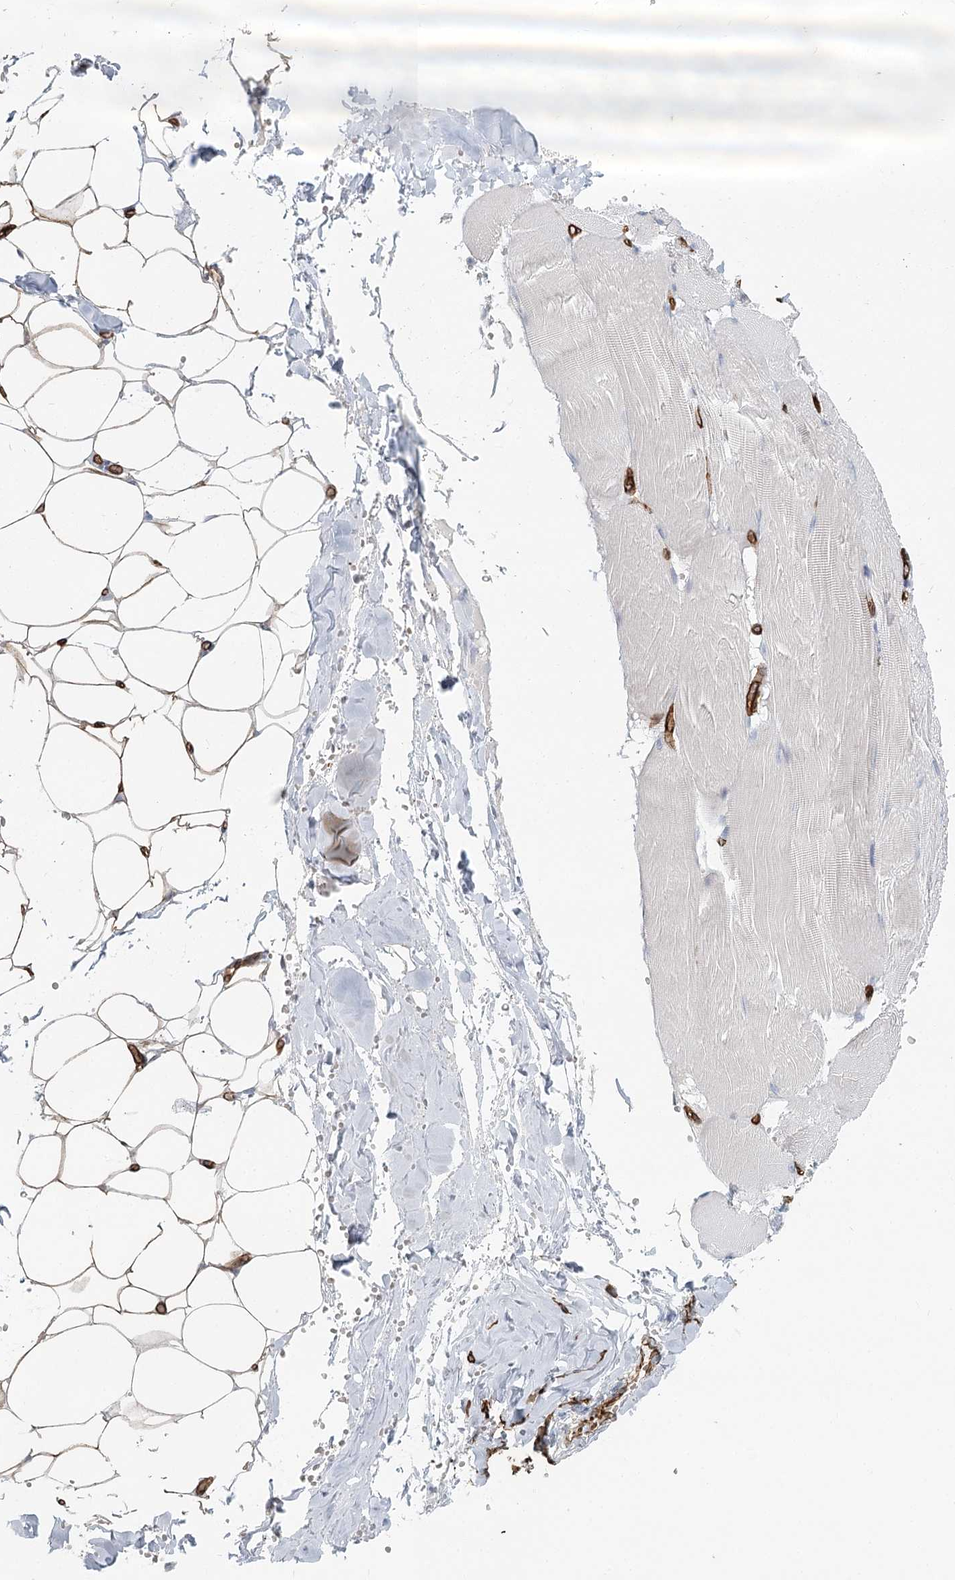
{"staining": {"intensity": "moderate", "quantity": "<25%", "location": "cytoplasmic/membranous"}, "tissue": "adipose tissue", "cell_type": "Adipocytes", "image_type": "normal", "snomed": [{"axis": "morphology", "description": "Normal tissue, NOS"}, {"axis": "topography", "description": "Skeletal muscle"}, {"axis": "topography", "description": "Peripheral nerve tissue"}], "caption": "High-power microscopy captured an immunohistochemistry photomicrograph of unremarkable adipose tissue, revealing moderate cytoplasmic/membranous positivity in approximately <25% of adipocytes.", "gene": "ZFYVE28", "patient": {"sex": "female", "age": 55}}